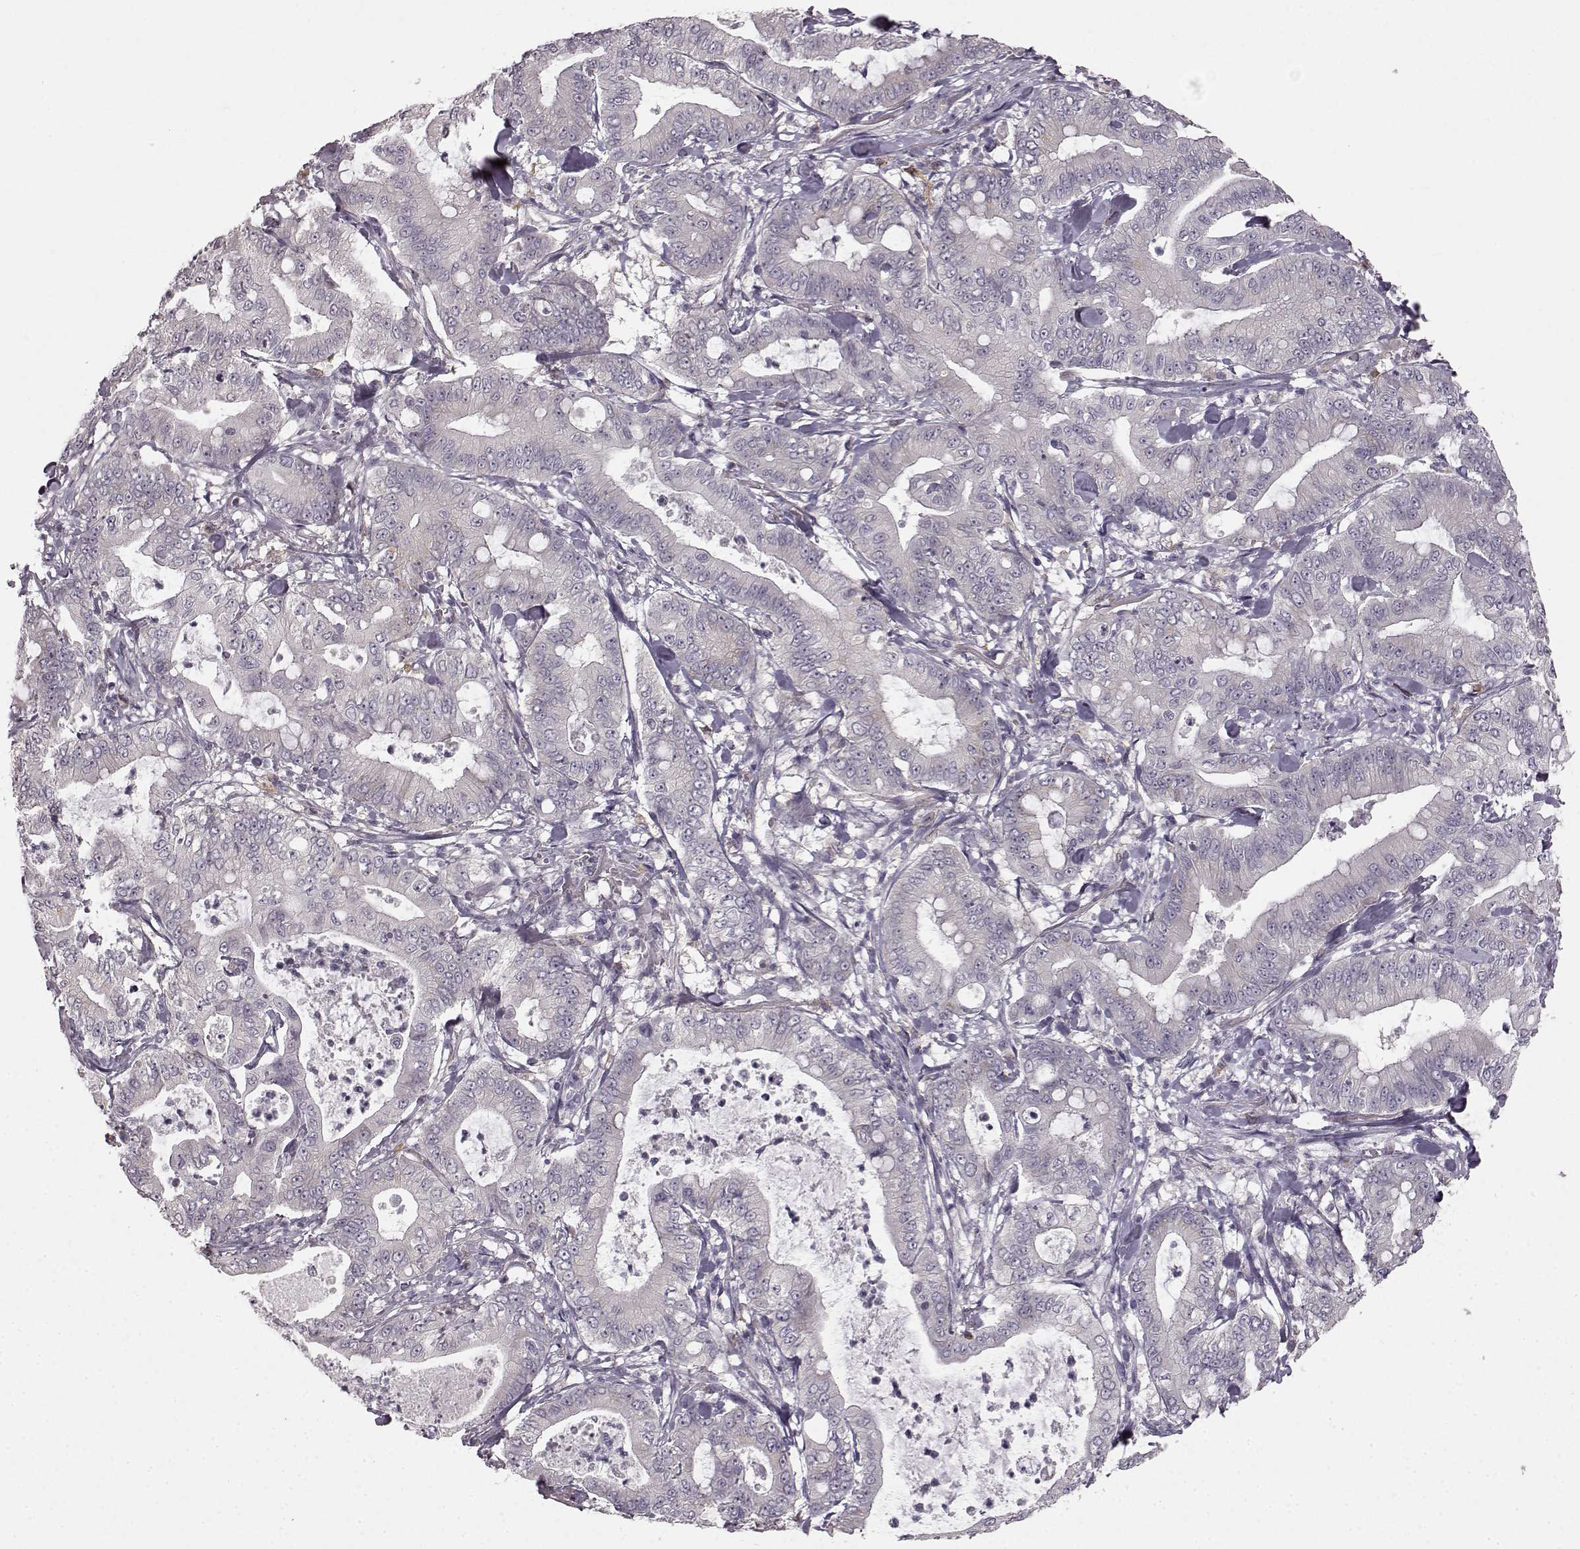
{"staining": {"intensity": "negative", "quantity": "none", "location": "none"}, "tissue": "pancreatic cancer", "cell_type": "Tumor cells", "image_type": "cancer", "snomed": [{"axis": "morphology", "description": "Adenocarcinoma, NOS"}, {"axis": "topography", "description": "Pancreas"}], "caption": "Micrograph shows no protein positivity in tumor cells of adenocarcinoma (pancreatic) tissue. (DAB immunohistochemistry (IHC) with hematoxylin counter stain).", "gene": "SPAG17", "patient": {"sex": "male", "age": 71}}